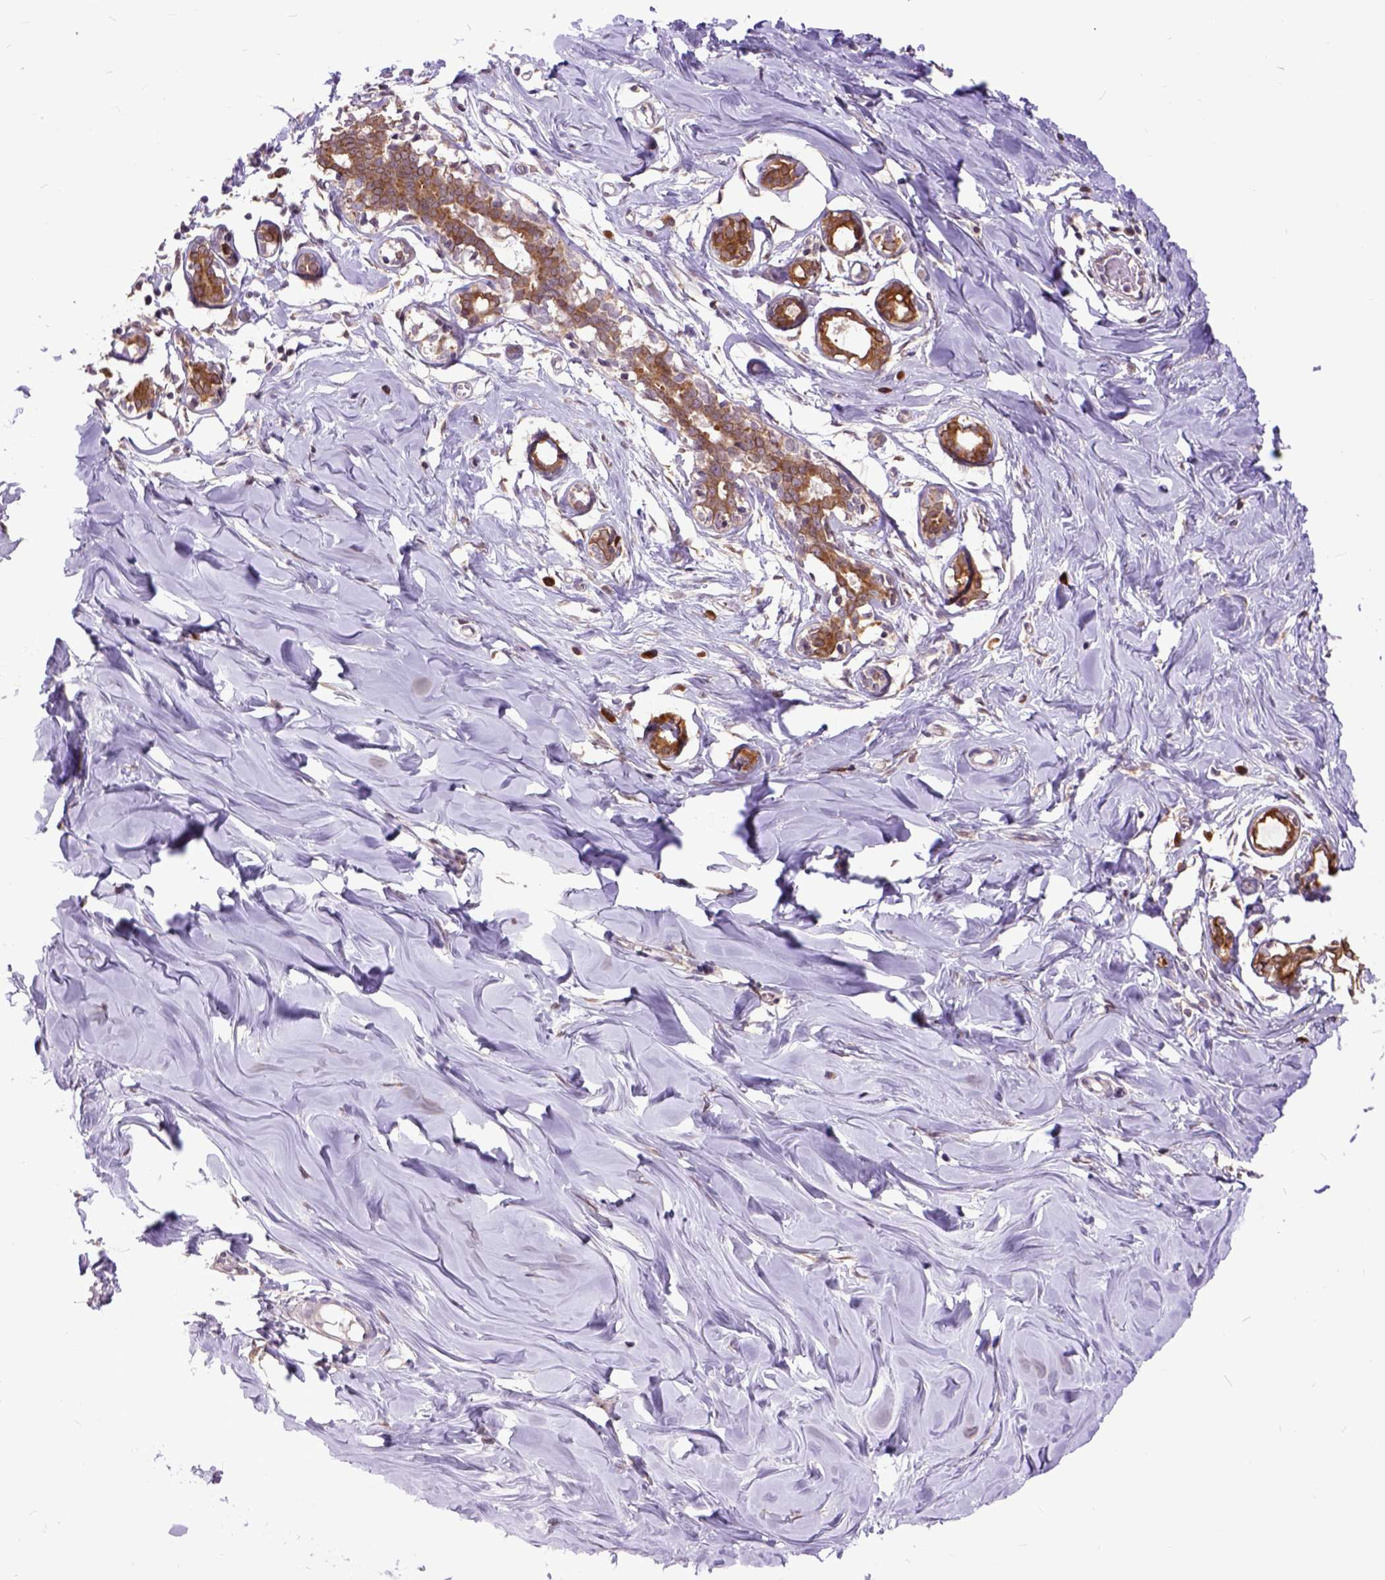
{"staining": {"intensity": "weak", "quantity": "25%-75%", "location": "cytoplasmic/membranous"}, "tissue": "breast", "cell_type": "Adipocytes", "image_type": "normal", "snomed": [{"axis": "morphology", "description": "Normal tissue, NOS"}, {"axis": "topography", "description": "Breast"}], "caption": "DAB (3,3'-diaminobenzidine) immunohistochemical staining of normal breast demonstrates weak cytoplasmic/membranous protein expression in about 25%-75% of adipocytes. (brown staining indicates protein expression, while blue staining denotes nuclei).", "gene": "ARL1", "patient": {"sex": "female", "age": 27}}